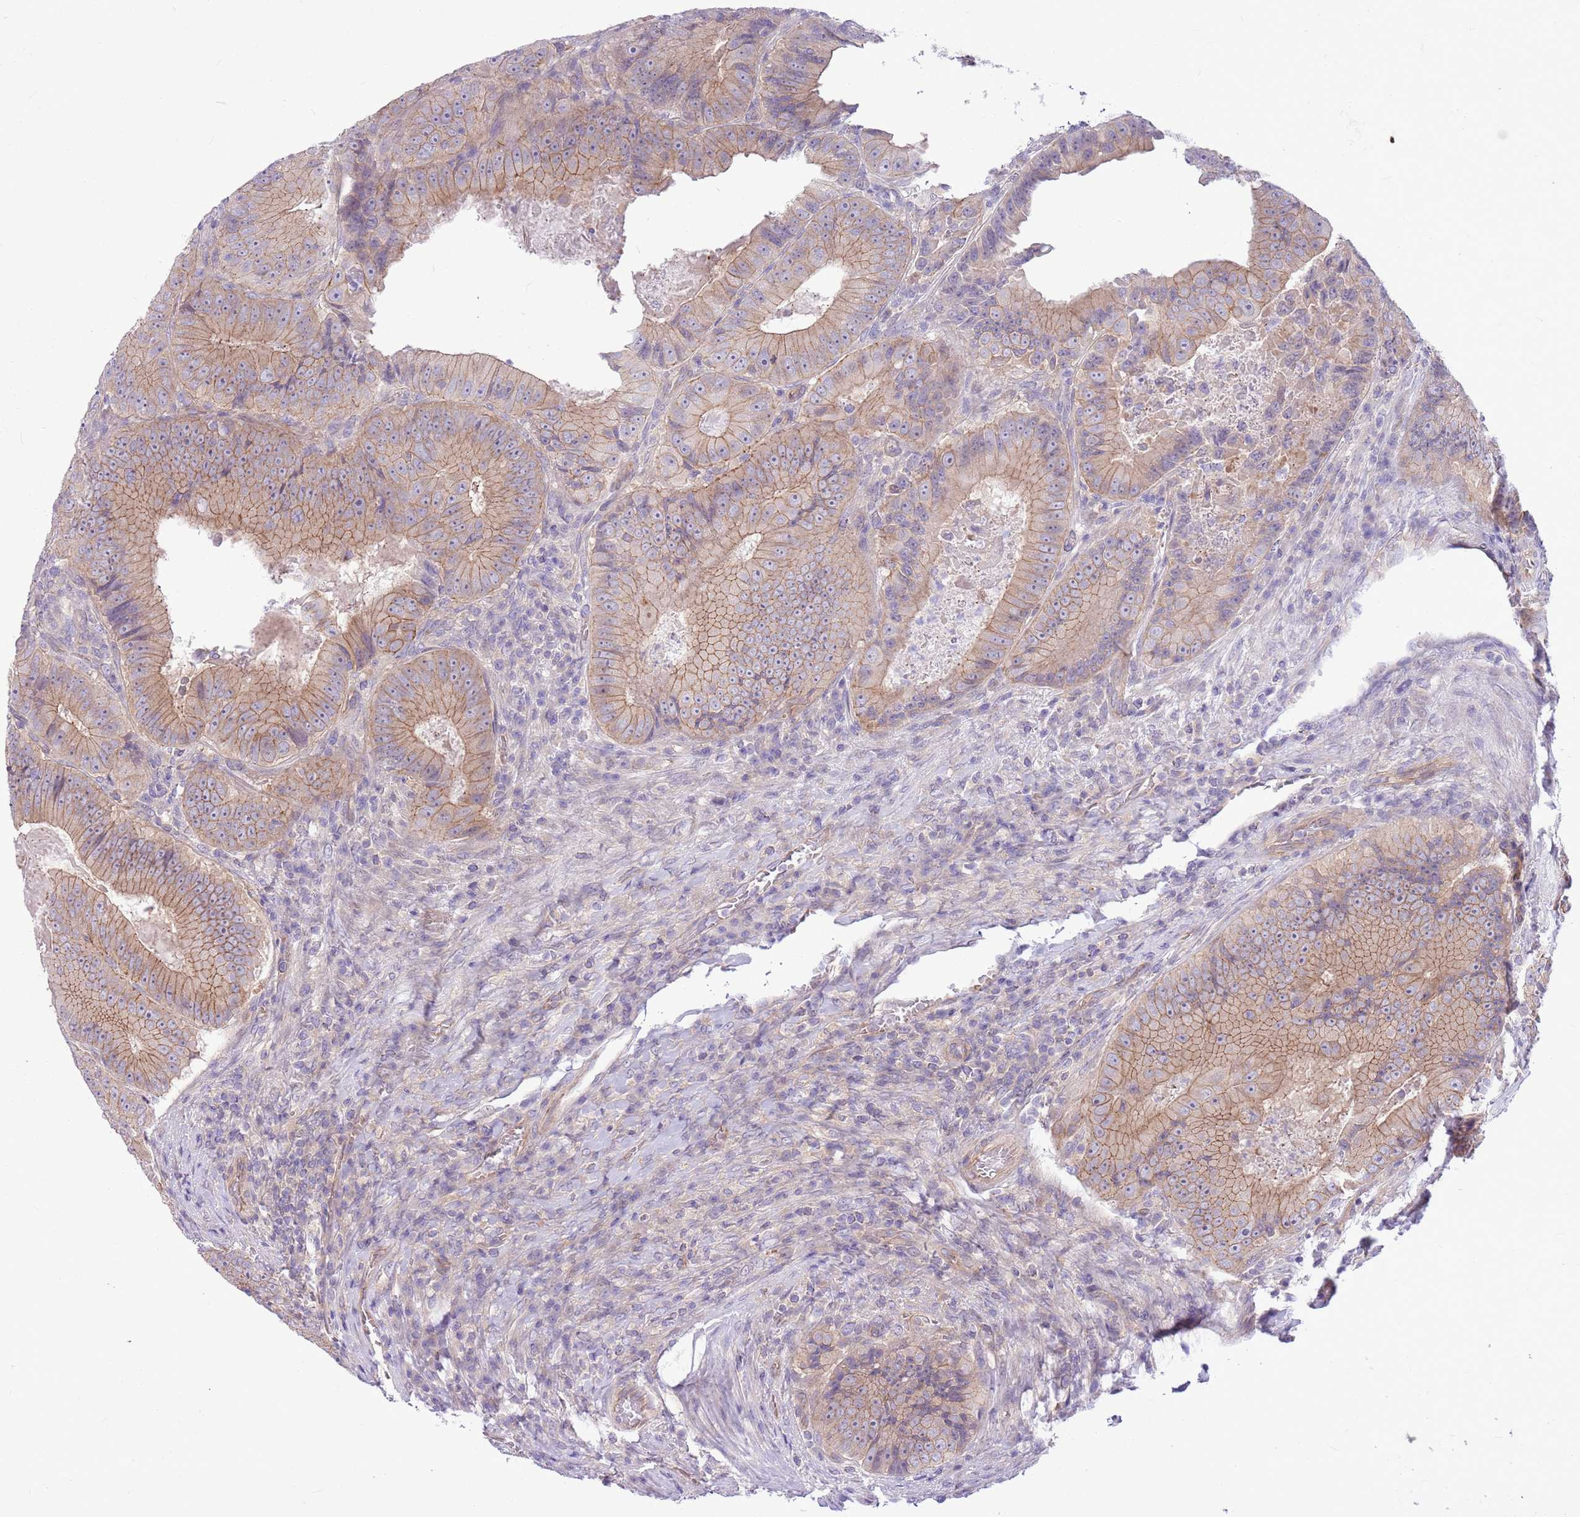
{"staining": {"intensity": "moderate", "quantity": ">75%", "location": "cytoplasmic/membranous"}, "tissue": "colorectal cancer", "cell_type": "Tumor cells", "image_type": "cancer", "snomed": [{"axis": "morphology", "description": "Adenocarcinoma, NOS"}, {"axis": "topography", "description": "Colon"}], "caption": "Human adenocarcinoma (colorectal) stained with a brown dye reveals moderate cytoplasmic/membranous positive expression in approximately >75% of tumor cells.", "gene": "PARP8", "patient": {"sex": "female", "age": 86}}